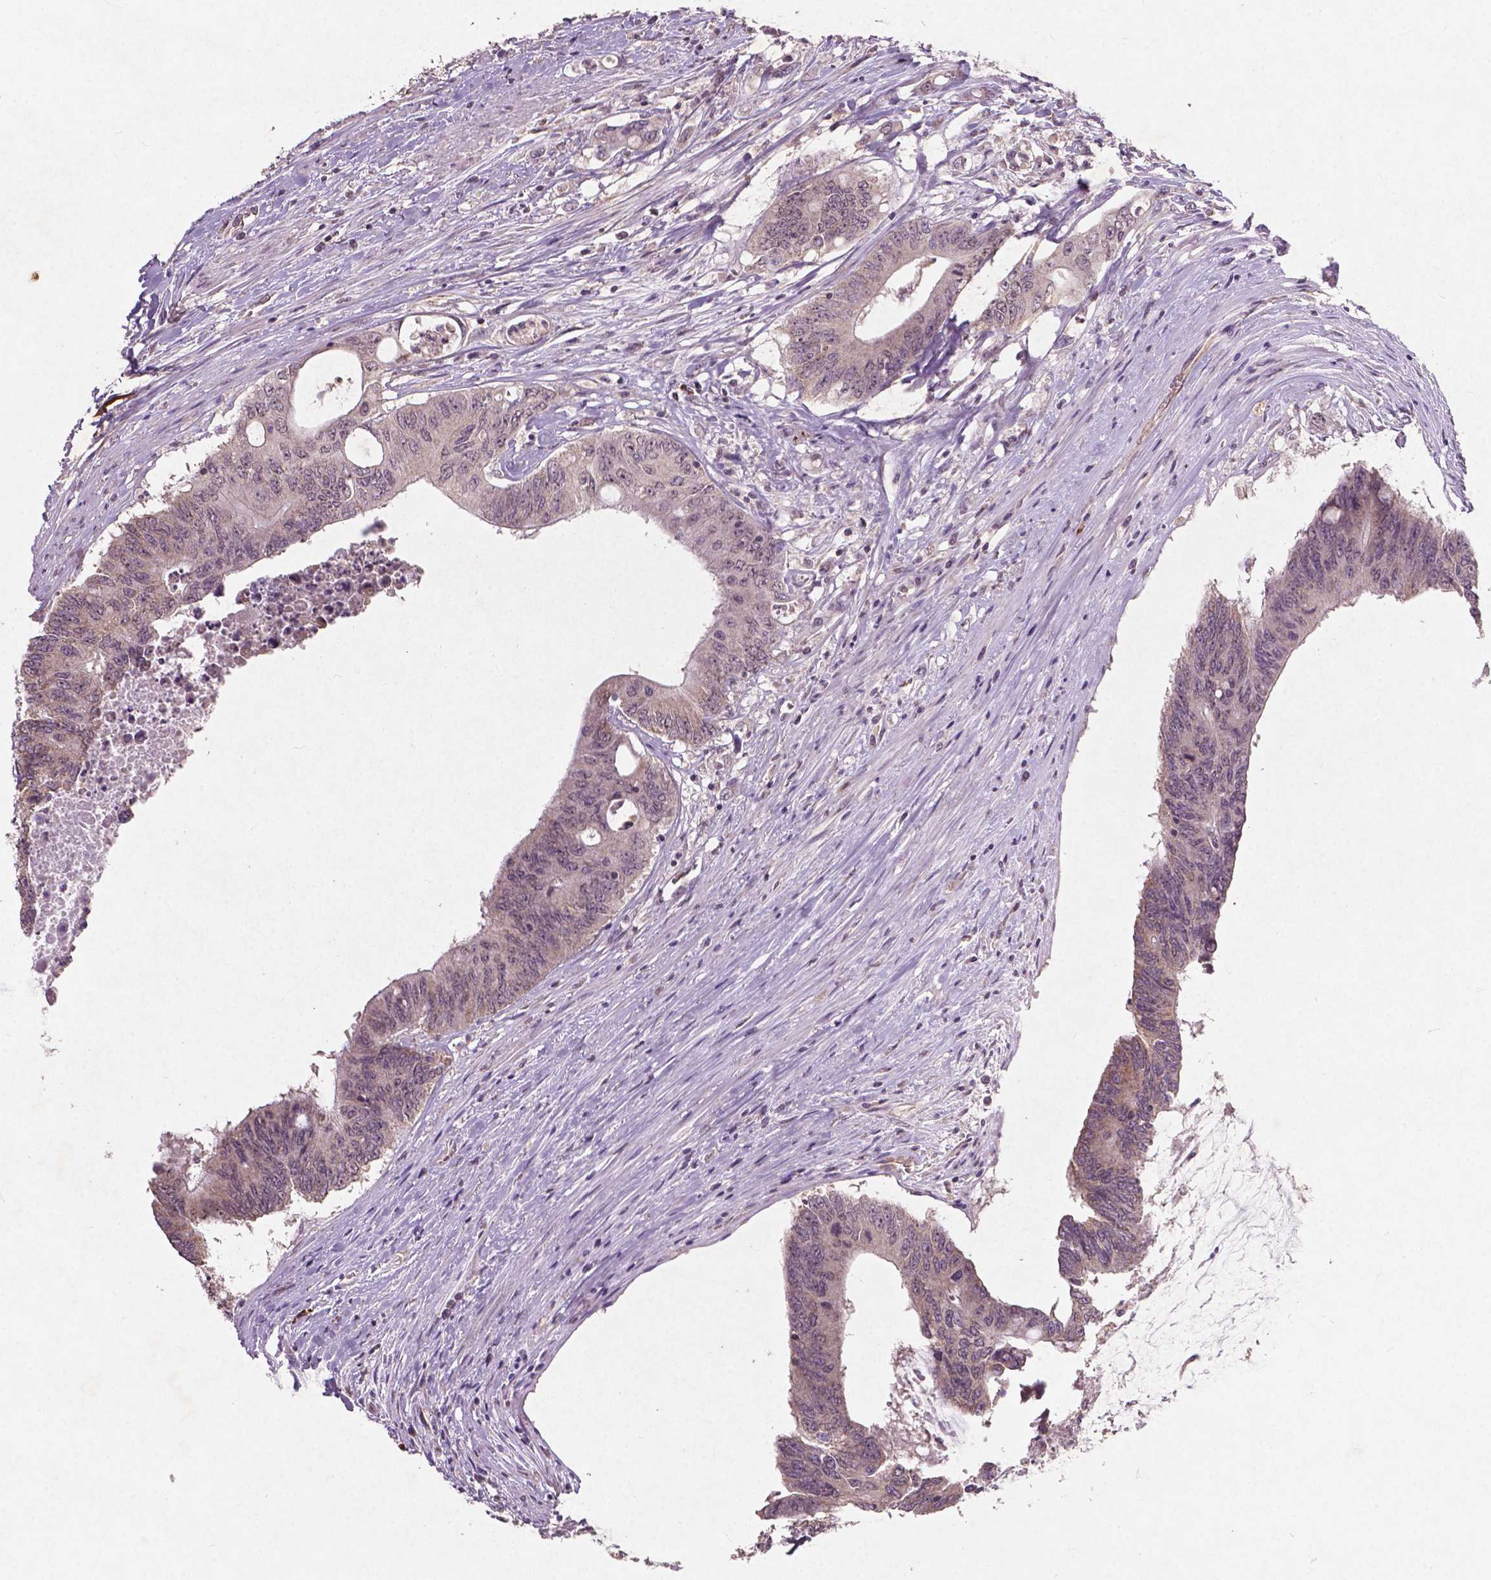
{"staining": {"intensity": "negative", "quantity": "none", "location": "none"}, "tissue": "colorectal cancer", "cell_type": "Tumor cells", "image_type": "cancer", "snomed": [{"axis": "morphology", "description": "Adenocarcinoma, NOS"}, {"axis": "topography", "description": "Rectum"}], "caption": "This is a photomicrograph of IHC staining of colorectal cancer, which shows no staining in tumor cells.", "gene": "SMAD2", "patient": {"sex": "male", "age": 59}}